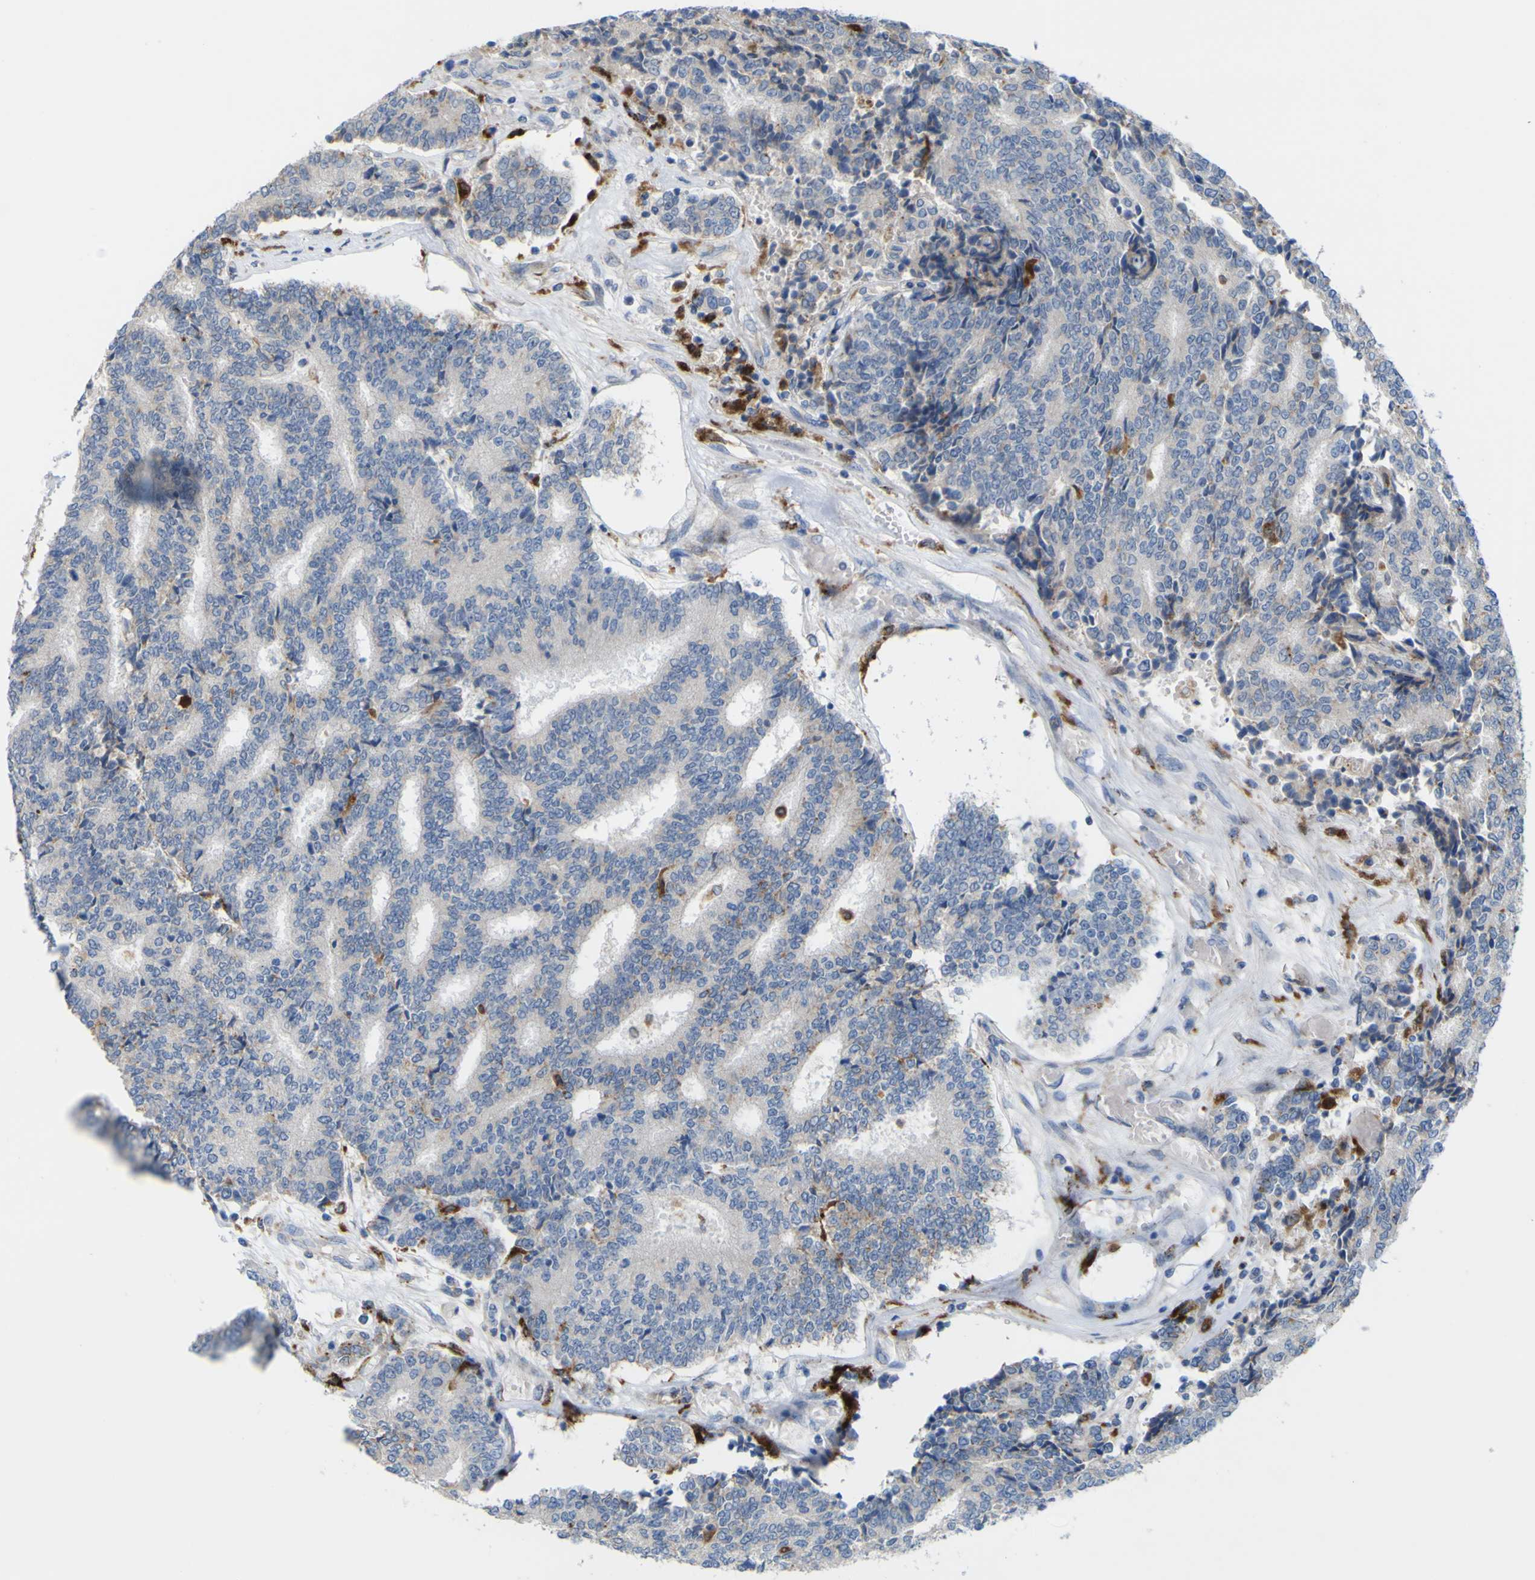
{"staining": {"intensity": "negative", "quantity": "none", "location": "none"}, "tissue": "prostate cancer", "cell_type": "Tumor cells", "image_type": "cancer", "snomed": [{"axis": "morphology", "description": "Normal tissue, NOS"}, {"axis": "morphology", "description": "Adenocarcinoma, High grade"}, {"axis": "topography", "description": "Prostate"}, {"axis": "topography", "description": "Seminal veicle"}], "caption": "Immunohistochemistry image of human prostate cancer (high-grade adenocarcinoma) stained for a protein (brown), which demonstrates no positivity in tumor cells.", "gene": "PLD3", "patient": {"sex": "male", "age": 55}}